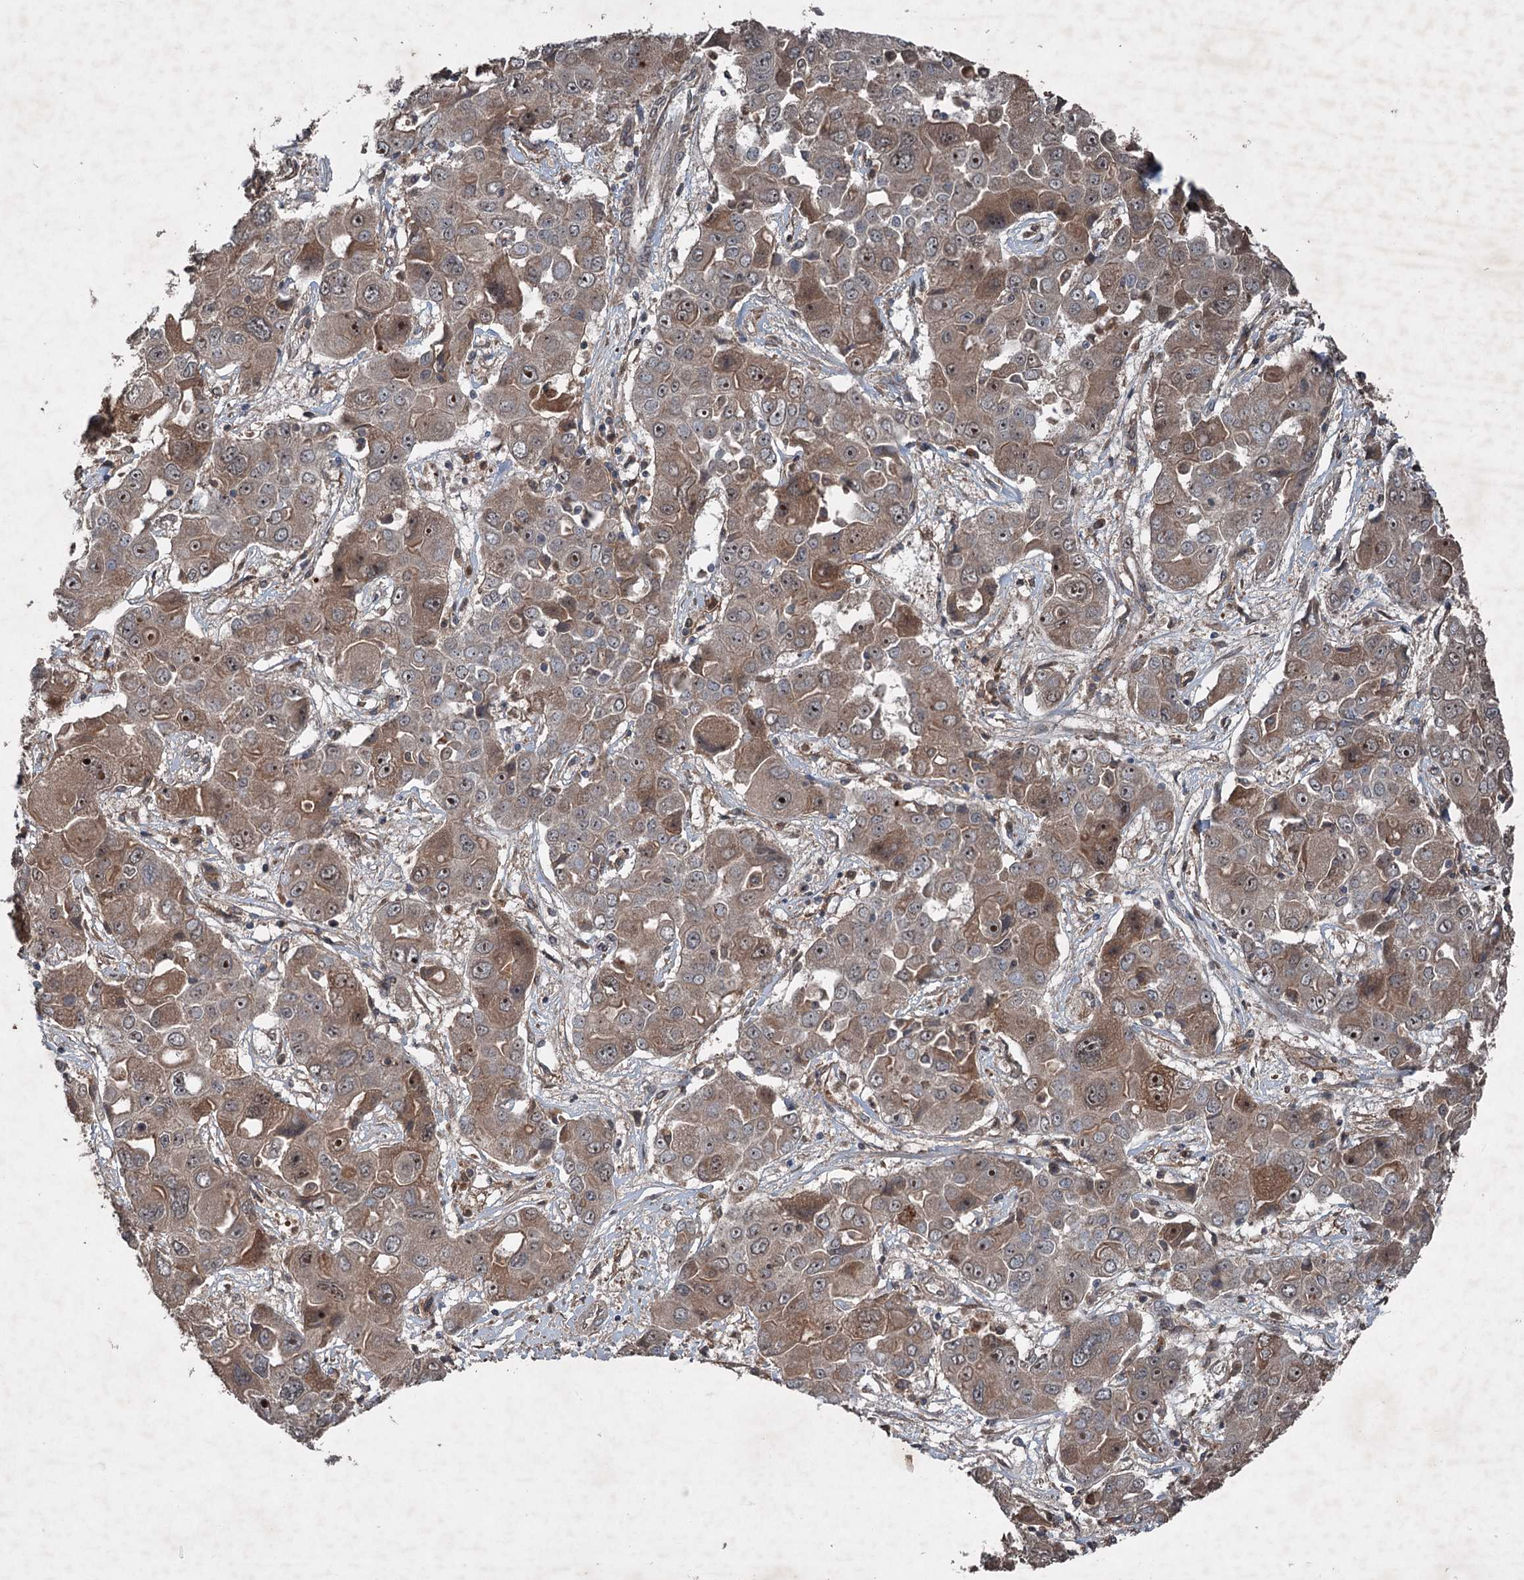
{"staining": {"intensity": "moderate", "quantity": "25%-75%", "location": "cytoplasmic/membranous,nuclear"}, "tissue": "liver cancer", "cell_type": "Tumor cells", "image_type": "cancer", "snomed": [{"axis": "morphology", "description": "Cholangiocarcinoma"}, {"axis": "topography", "description": "Liver"}], "caption": "The image shows staining of cholangiocarcinoma (liver), revealing moderate cytoplasmic/membranous and nuclear protein expression (brown color) within tumor cells.", "gene": "ALAS1", "patient": {"sex": "male", "age": 67}}